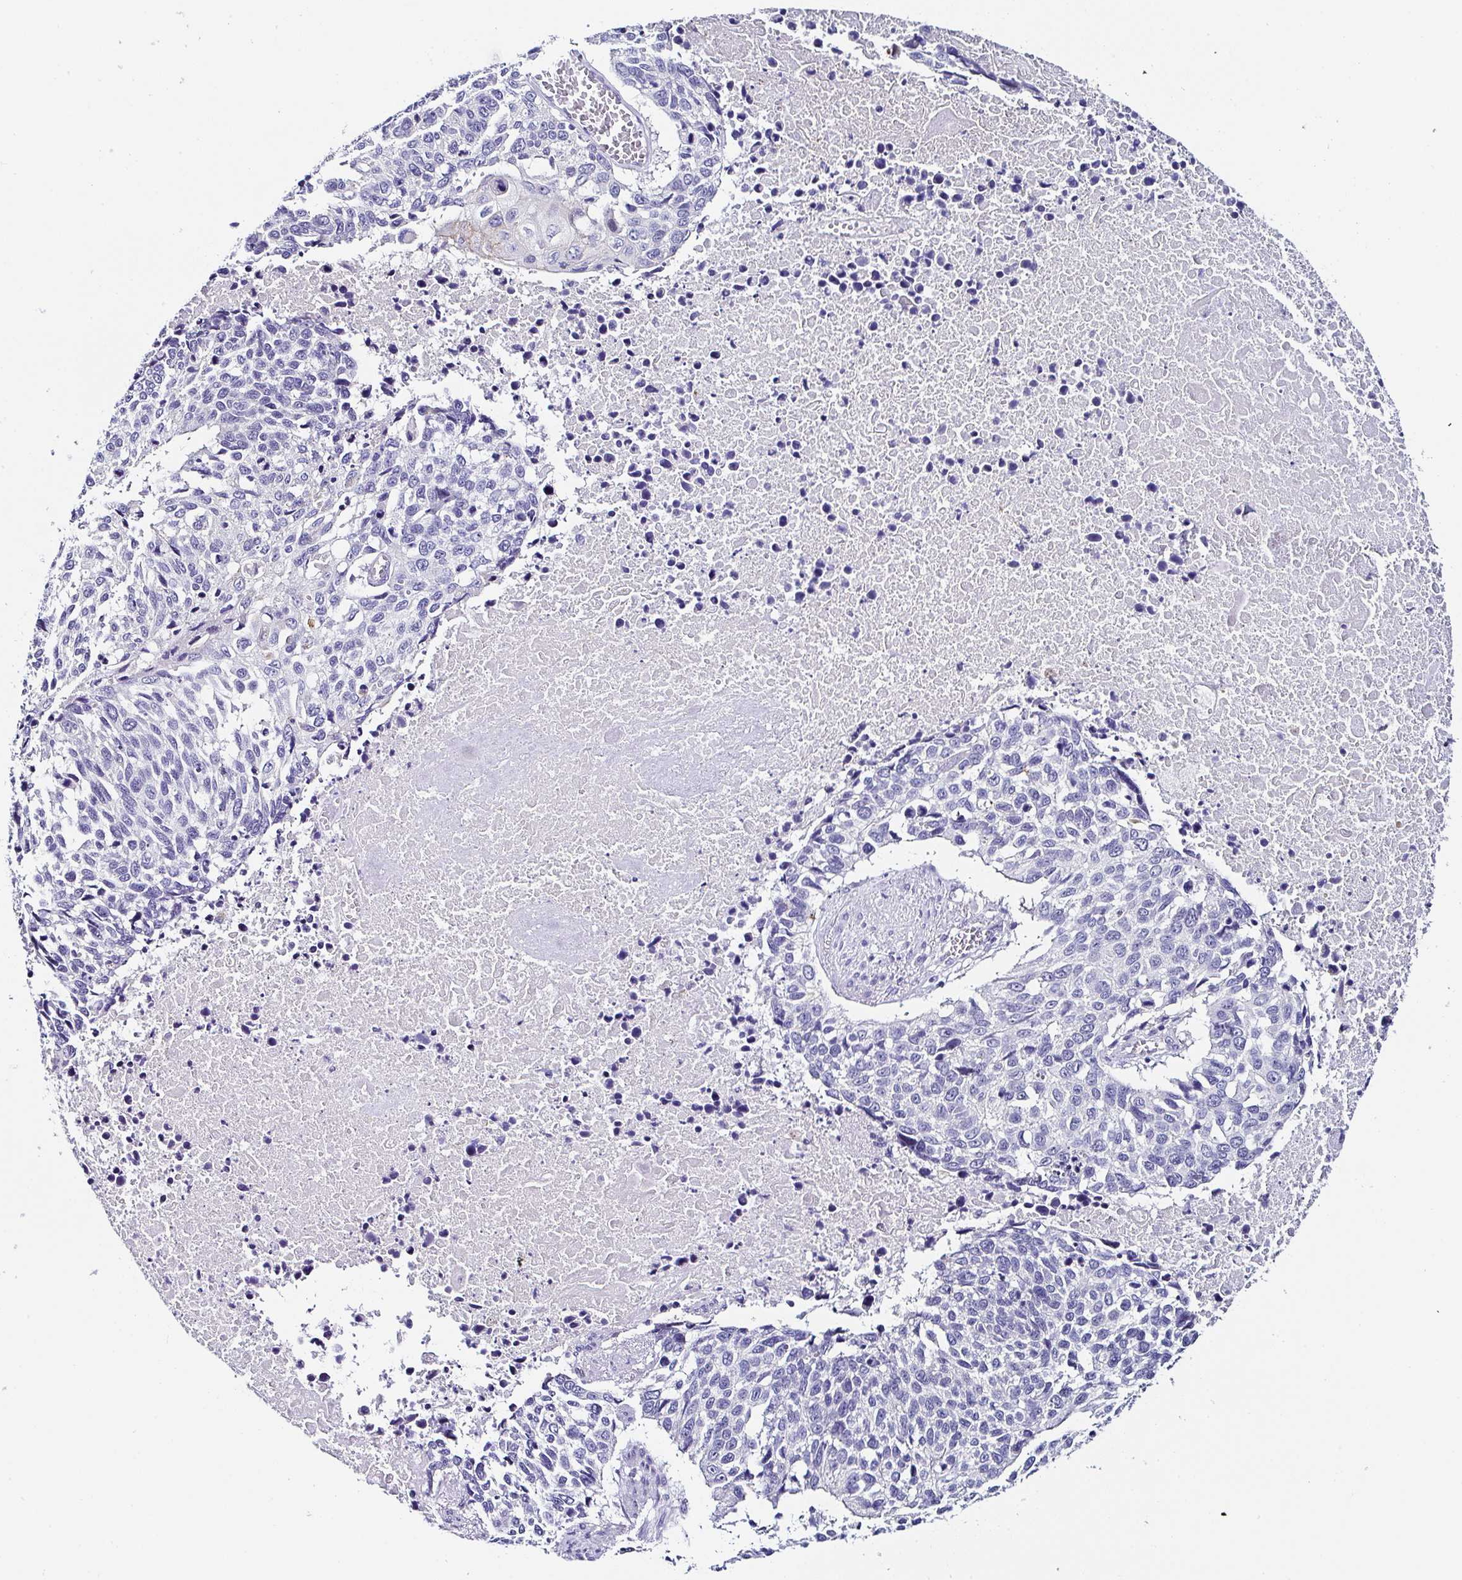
{"staining": {"intensity": "negative", "quantity": "none", "location": "none"}, "tissue": "lung cancer", "cell_type": "Tumor cells", "image_type": "cancer", "snomed": [{"axis": "morphology", "description": "Squamous cell carcinoma, NOS"}, {"axis": "topography", "description": "Lung"}], "caption": "Micrograph shows no significant protein expression in tumor cells of lung squamous cell carcinoma.", "gene": "TMPRSS11E", "patient": {"sex": "male", "age": 62}}